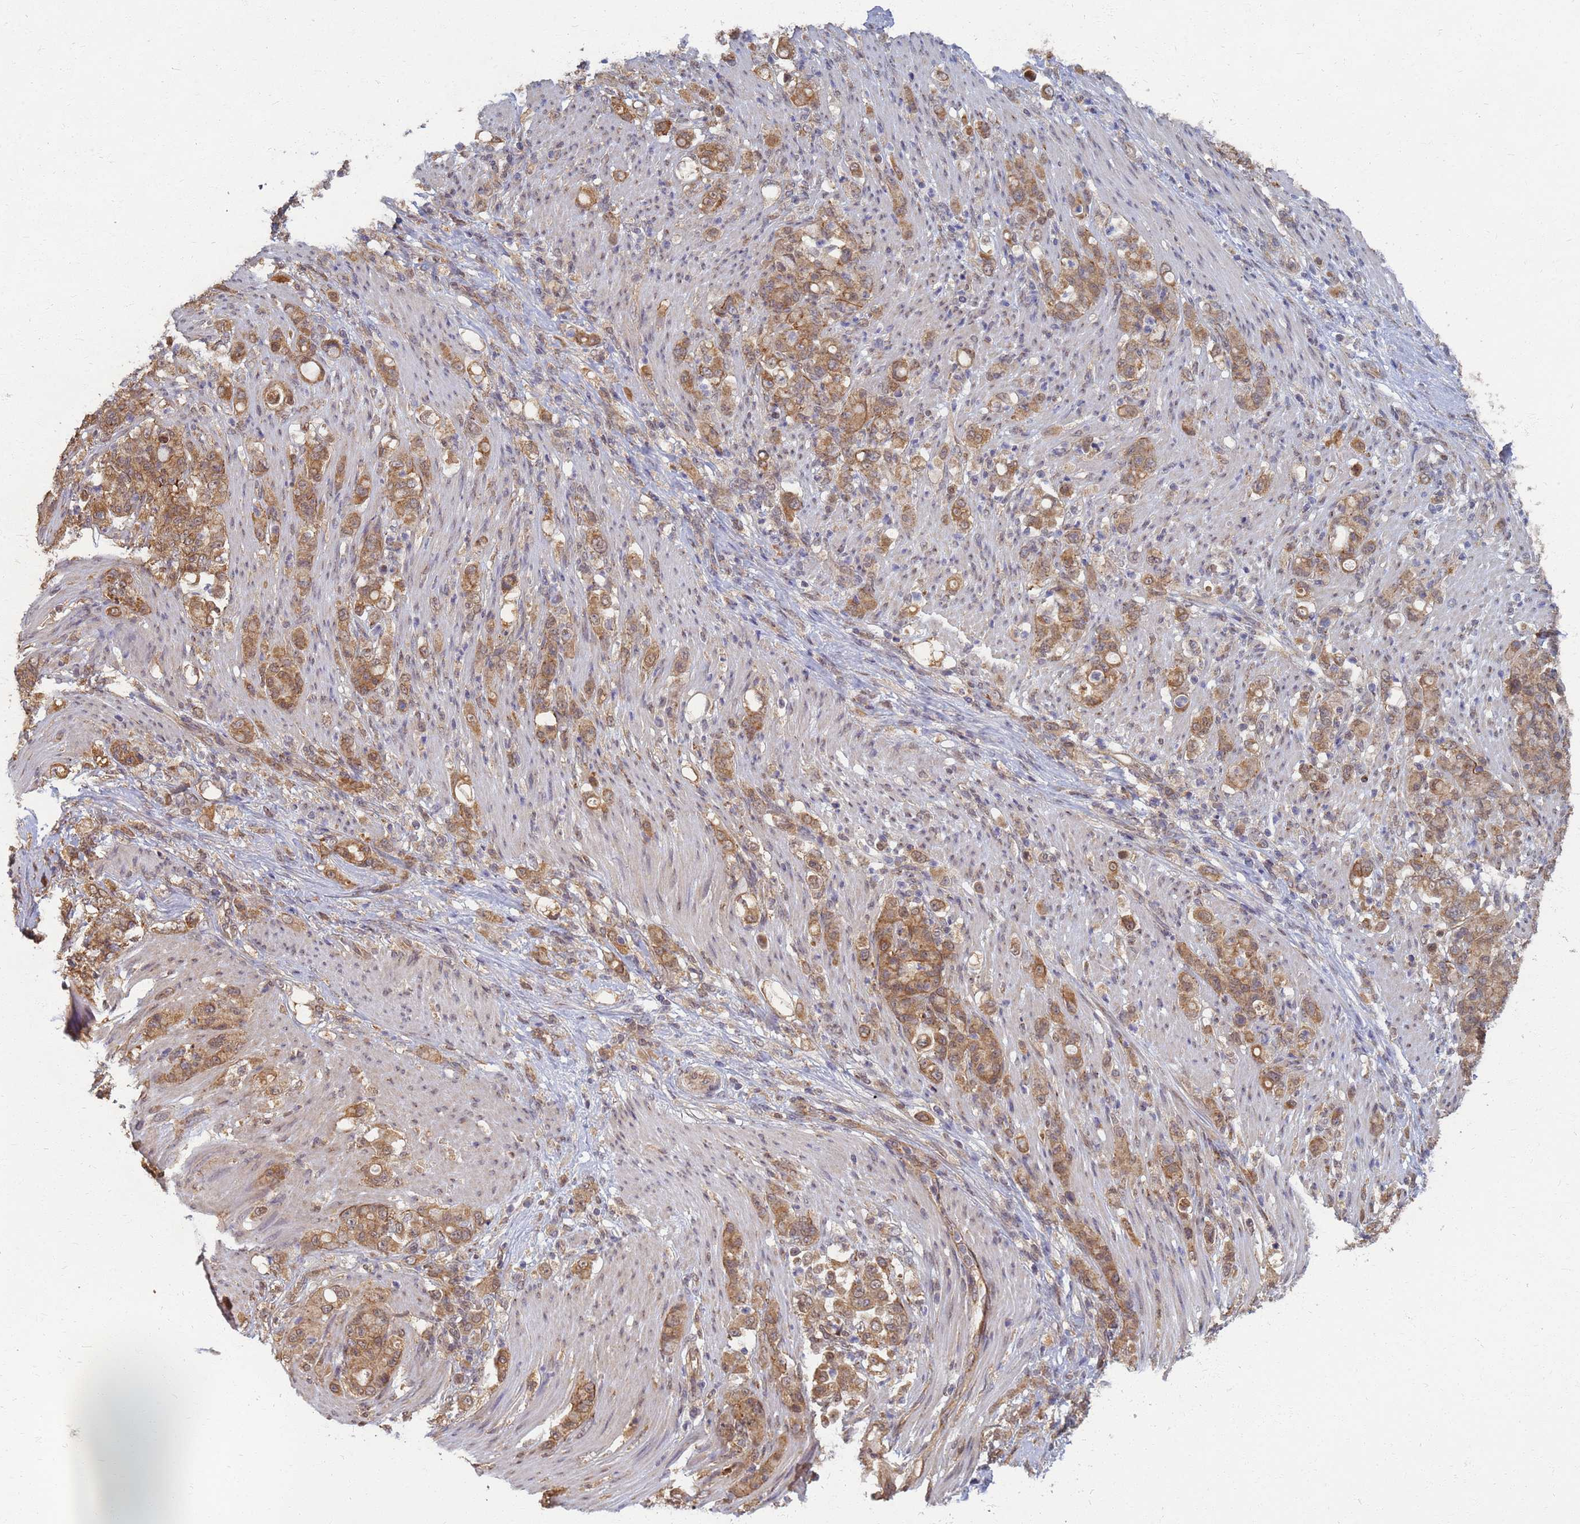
{"staining": {"intensity": "moderate", "quantity": ">75%", "location": "cytoplasmic/membranous"}, "tissue": "stomach cancer", "cell_type": "Tumor cells", "image_type": "cancer", "snomed": [{"axis": "morphology", "description": "Normal tissue, NOS"}, {"axis": "morphology", "description": "Adenocarcinoma, NOS"}, {"axis": "topography", "description": "Stomach"}], "caption": "A brown stain shows moderate cytoplasmic/membranous expression of a protein in adenocarcinoma (stomach) tumor cells.", "gene": "ITGB4", "patient": {"sex": "female", "age": 79}}